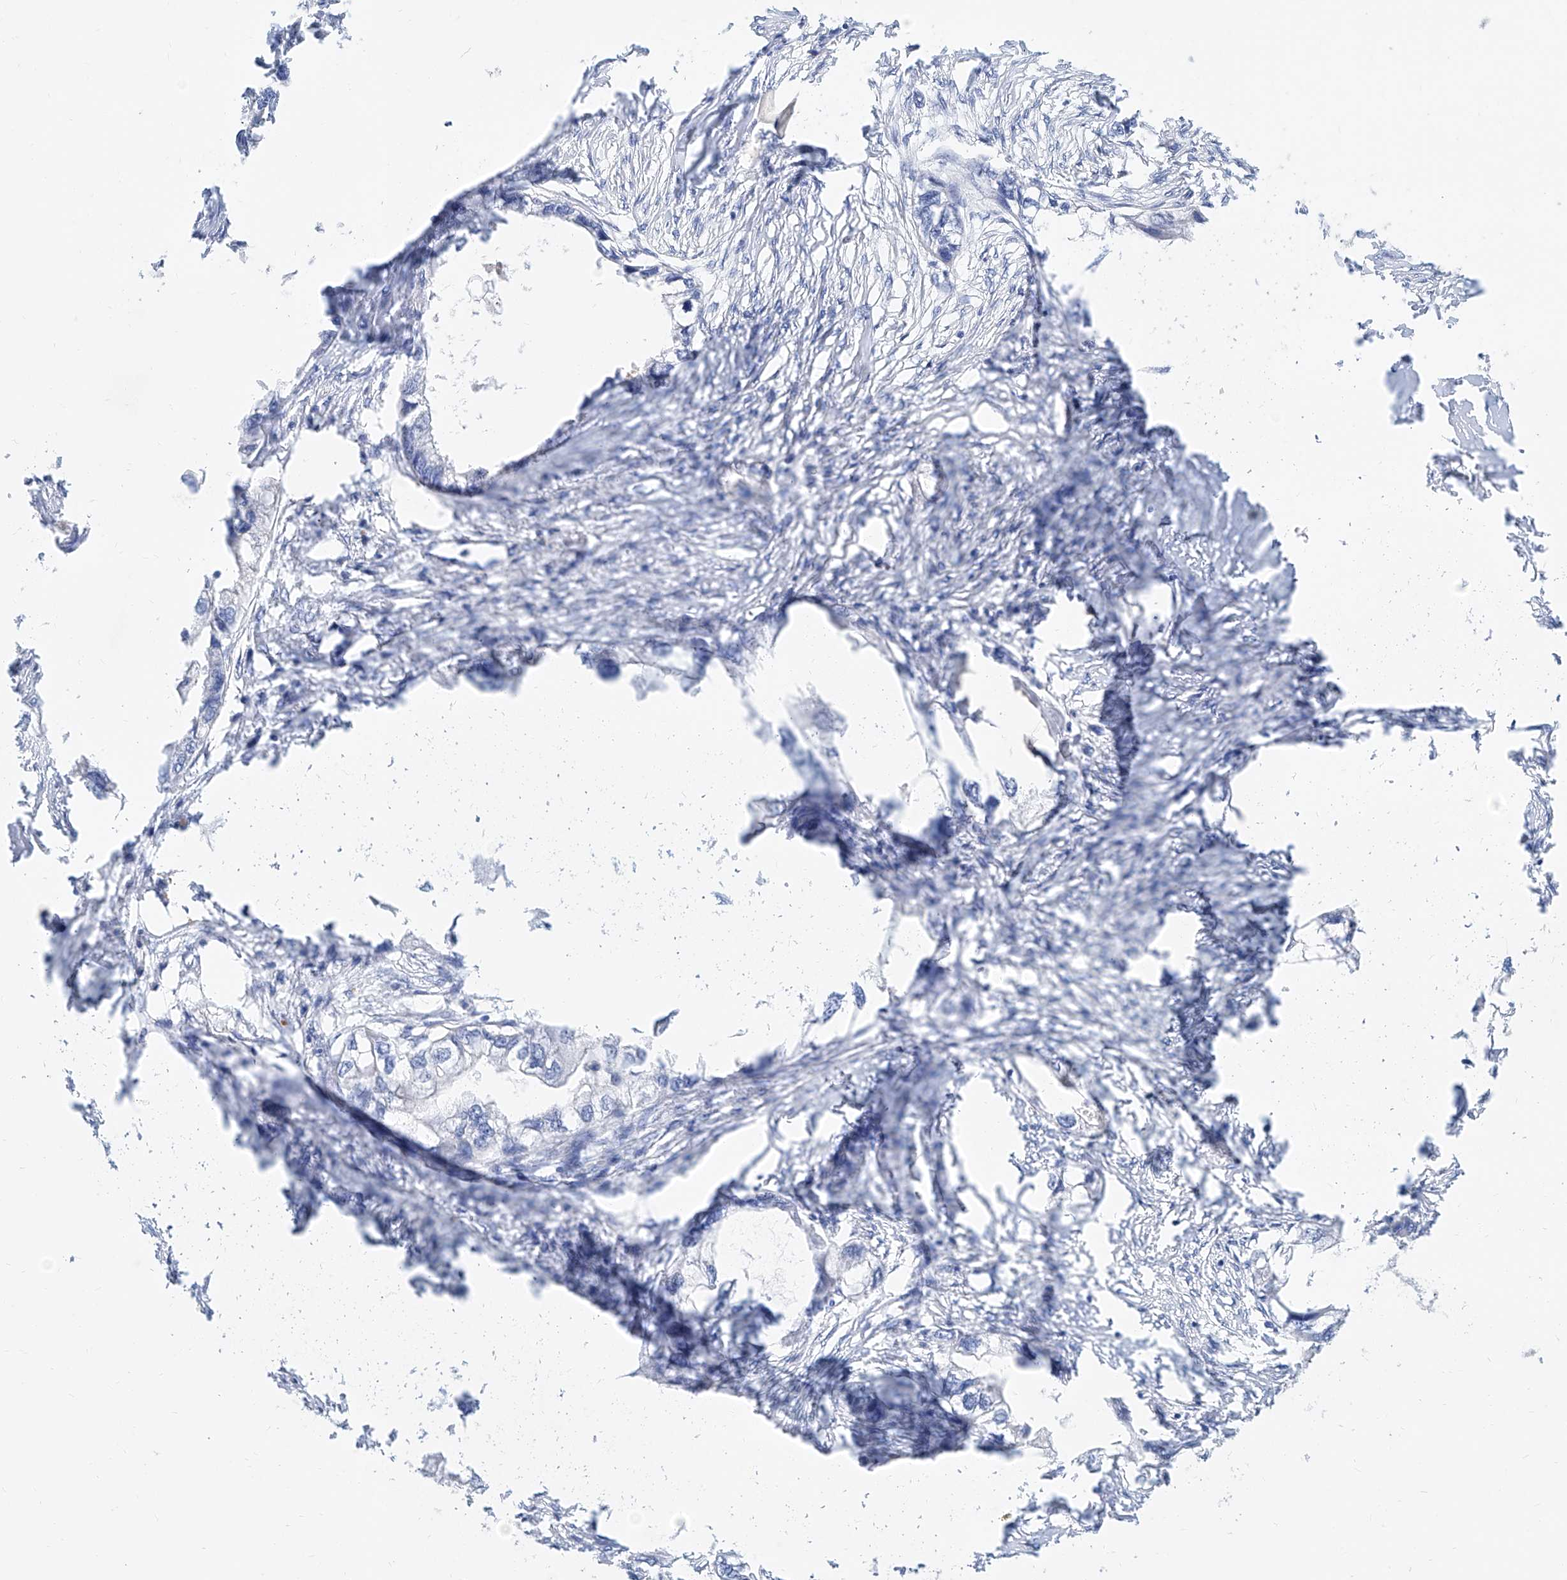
{"staining": {"intensity": "negative", "quantity": "none", "location": "none"}, "tissue": "endometrial cancer", "cell_type": "Tumor cells", "image_type": "cancer", "snomed": [{"axis": "morphology", "description": "Adenocarcinoma, NOS"}, {"axis": "morphology", "description": "Adenocarcinoma, metastatic, NOS"}, {"axis": "topography", "description": "Adipose tissue"}, {"axis": "topography", "description": "Endometrium"}], "caption": "An immunohistochemistry image of endometrial cancer is shown. There is no staining in tumor cells of endometrial cancer.", "gene": "SLC25A29", "patient": {"sex": "female", "age": 67}}